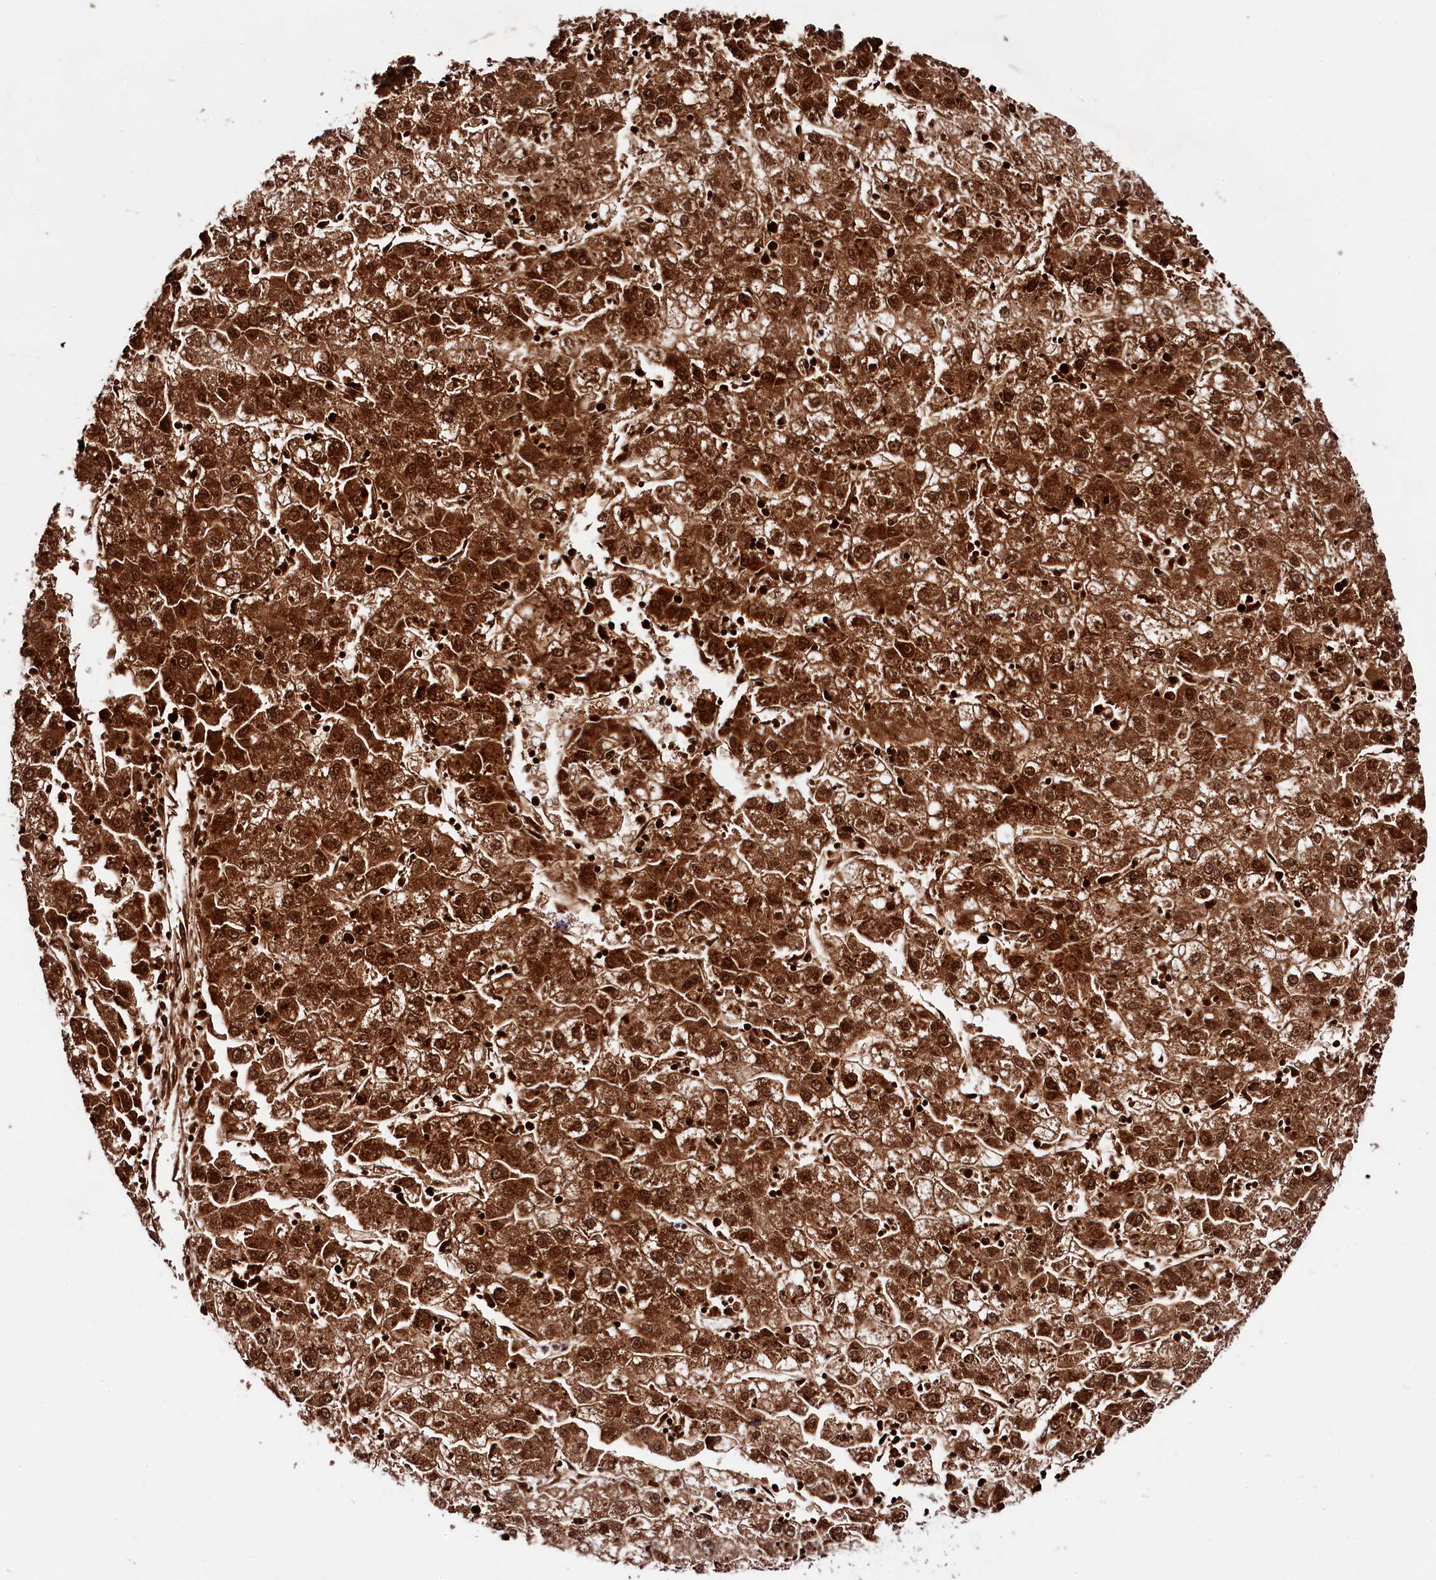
{"staining": {"intensity": "strong", "quantity": ">75%", "location": "cytoplasmic/membranous"}, "tissue": "liver cancer", "cell_type": "Tumor cells", "image_type": "cancer", "snomed": [{"axis": "morphology", "description": "Carcinoma, Hepatocellular, NOS"}, {"axis": "topography", "description": "Liver"}], "caption": "This is an image of immunohistochemistry staining of liver cancer, which shows strong expression in the cytoplasmic/membranous of tumor cells.", "gene": "CLYBL", "patient": {"sex": "male", "age": 72}}